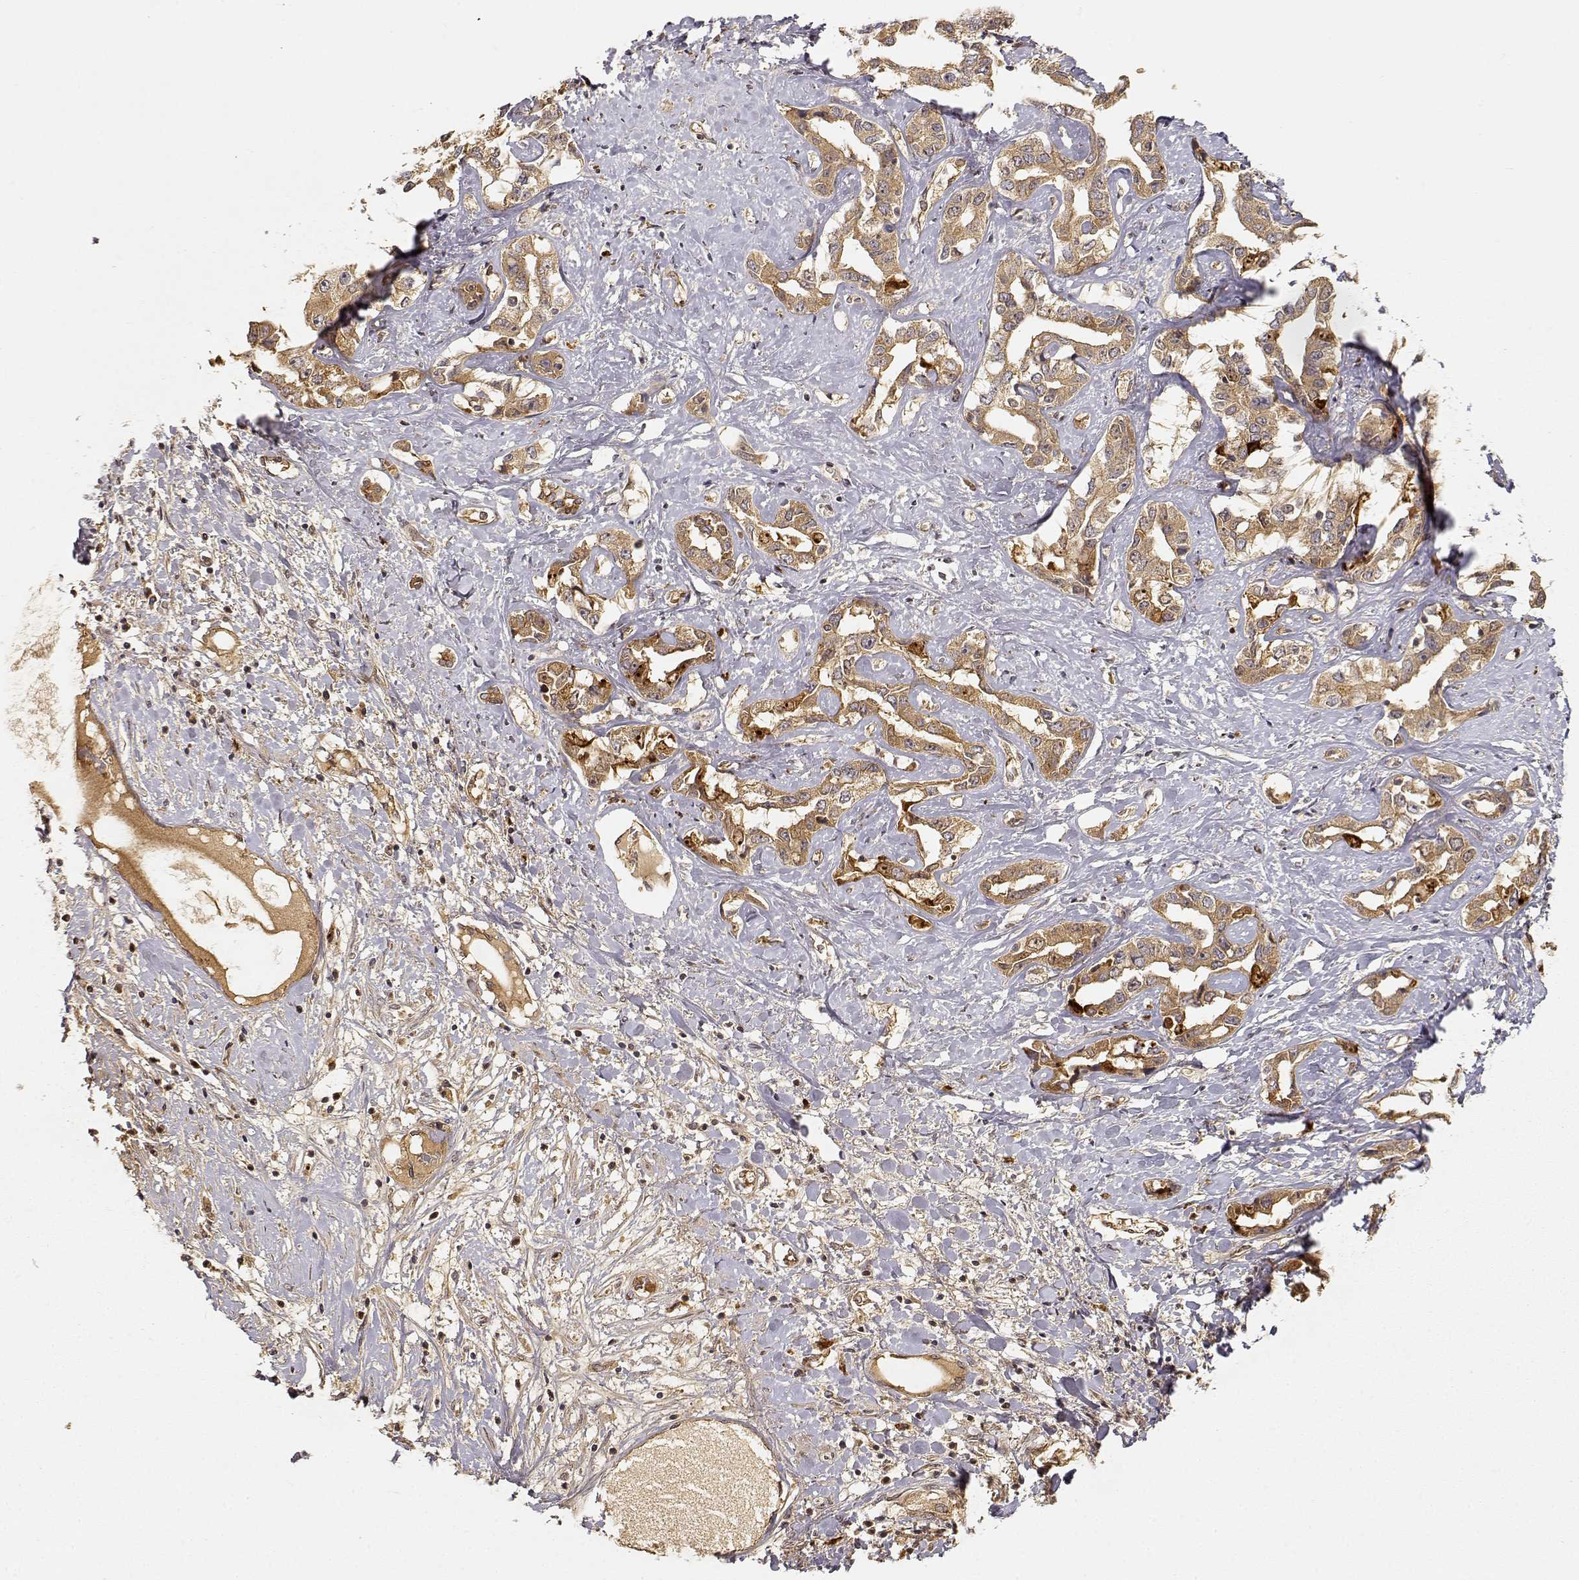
{"staining": {"intensity": "moderate", "quantity": ">75%", "location": "cytoplasmic/membranous"}, "tissue": "liver cancer", "cell_type": "Tumor cells", "image_type": "cancer", "snomed": [{"axis": "morphology", "description": "Cholangiocarcinoma"}, {"axis": "topography", "description": "Liver"}], "caption": "Protein staining shows moderate cytoplasmic/membranous positivity in approximately >75% of tumor cells in liver cholangiocarcinoma.", "gene": "CDK5RAP2", "patient": {"sex": "male", "age": 59}}